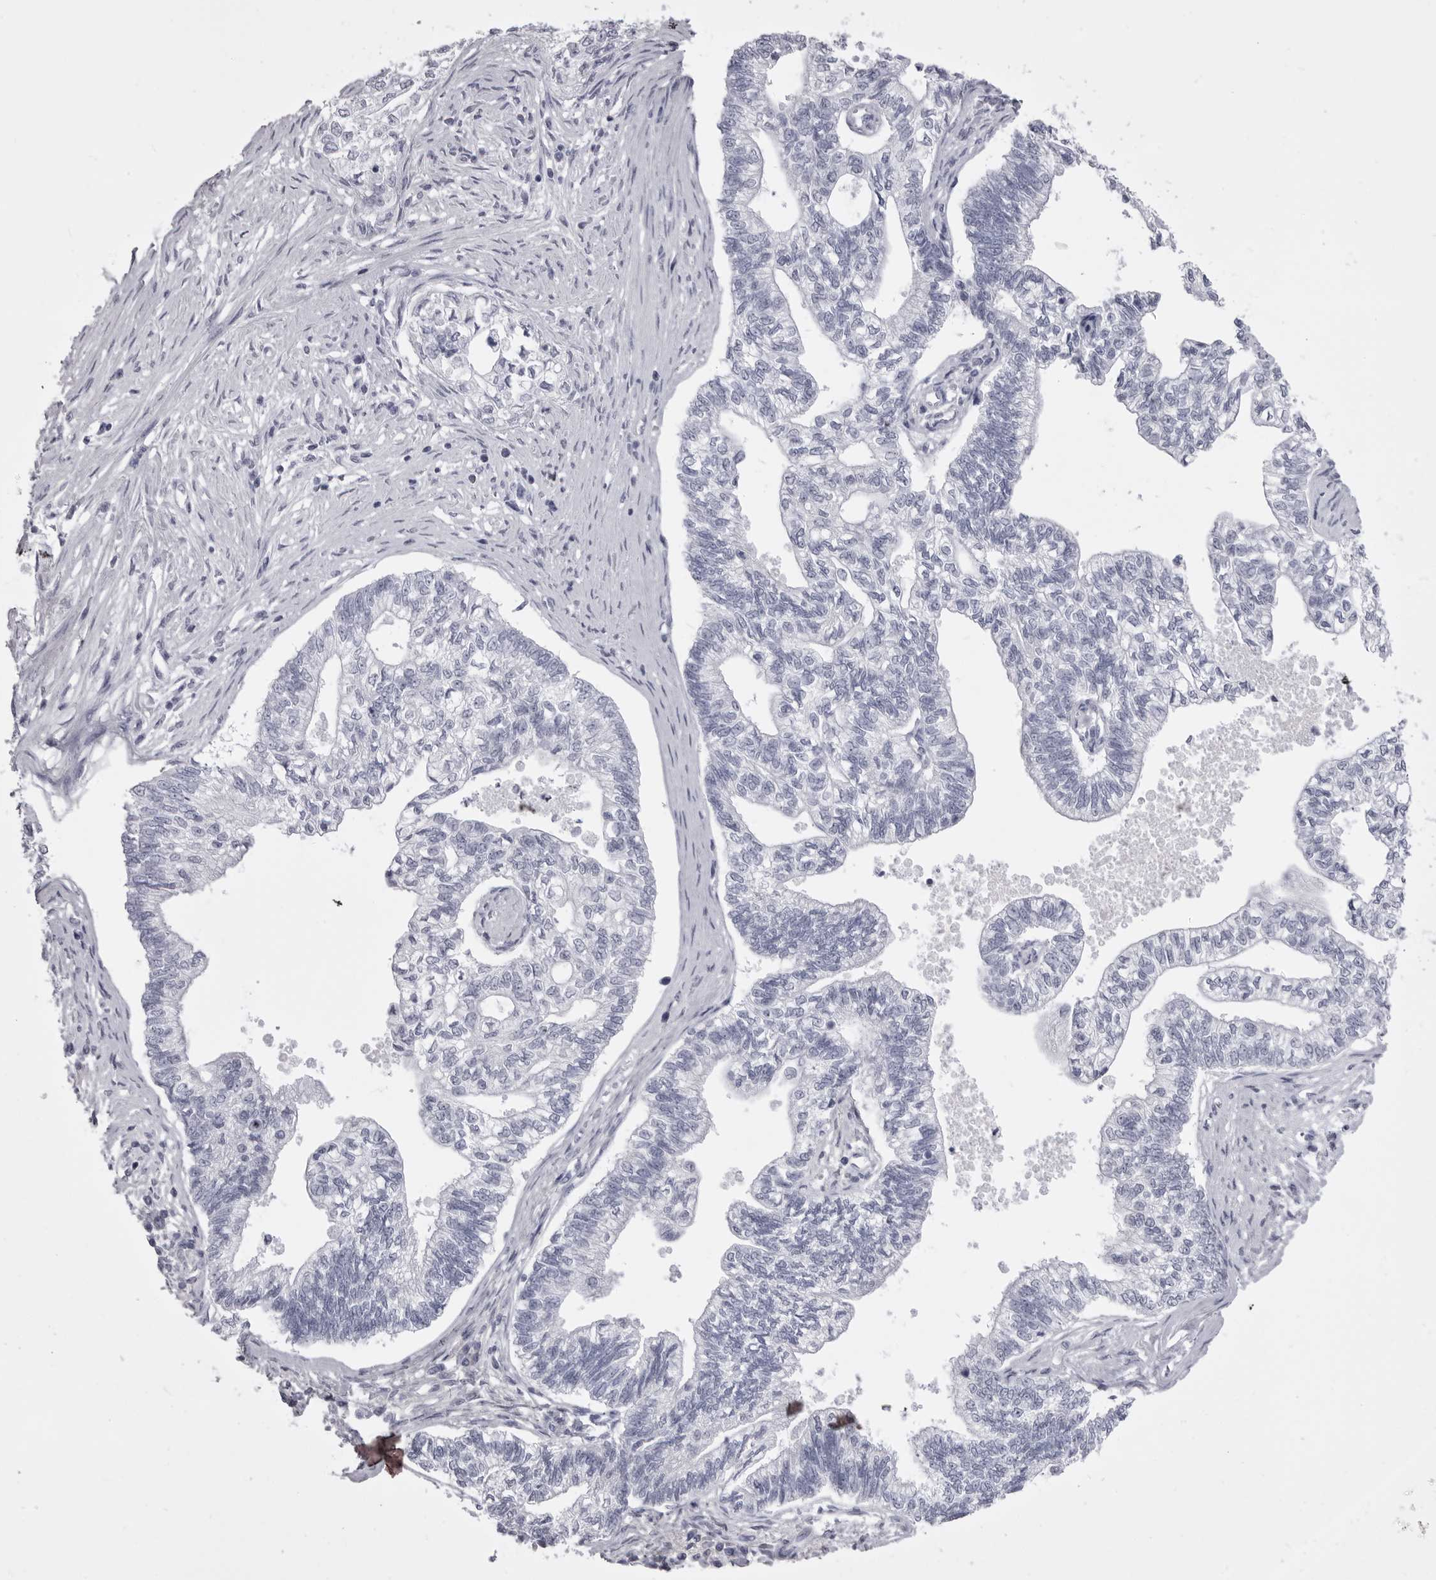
{"staining": {"intensity": "negative", "quantity": "none", "location": "none"}, "tissue": "pancreatic cancer", "cell_type": "Tumor cells", "image_type": "cancer", "snomed": [{"axis": "morphology", "description": "Adenocarcinoma, NOS"}, {"axis": "topography", "description": "Pancreas"}], "caption": "Tumor cells show no significant protein positivity in pancreatic adenocarcinoma.", "gene": "ANK2", "patient": {"sex": "male", "age": 72}}